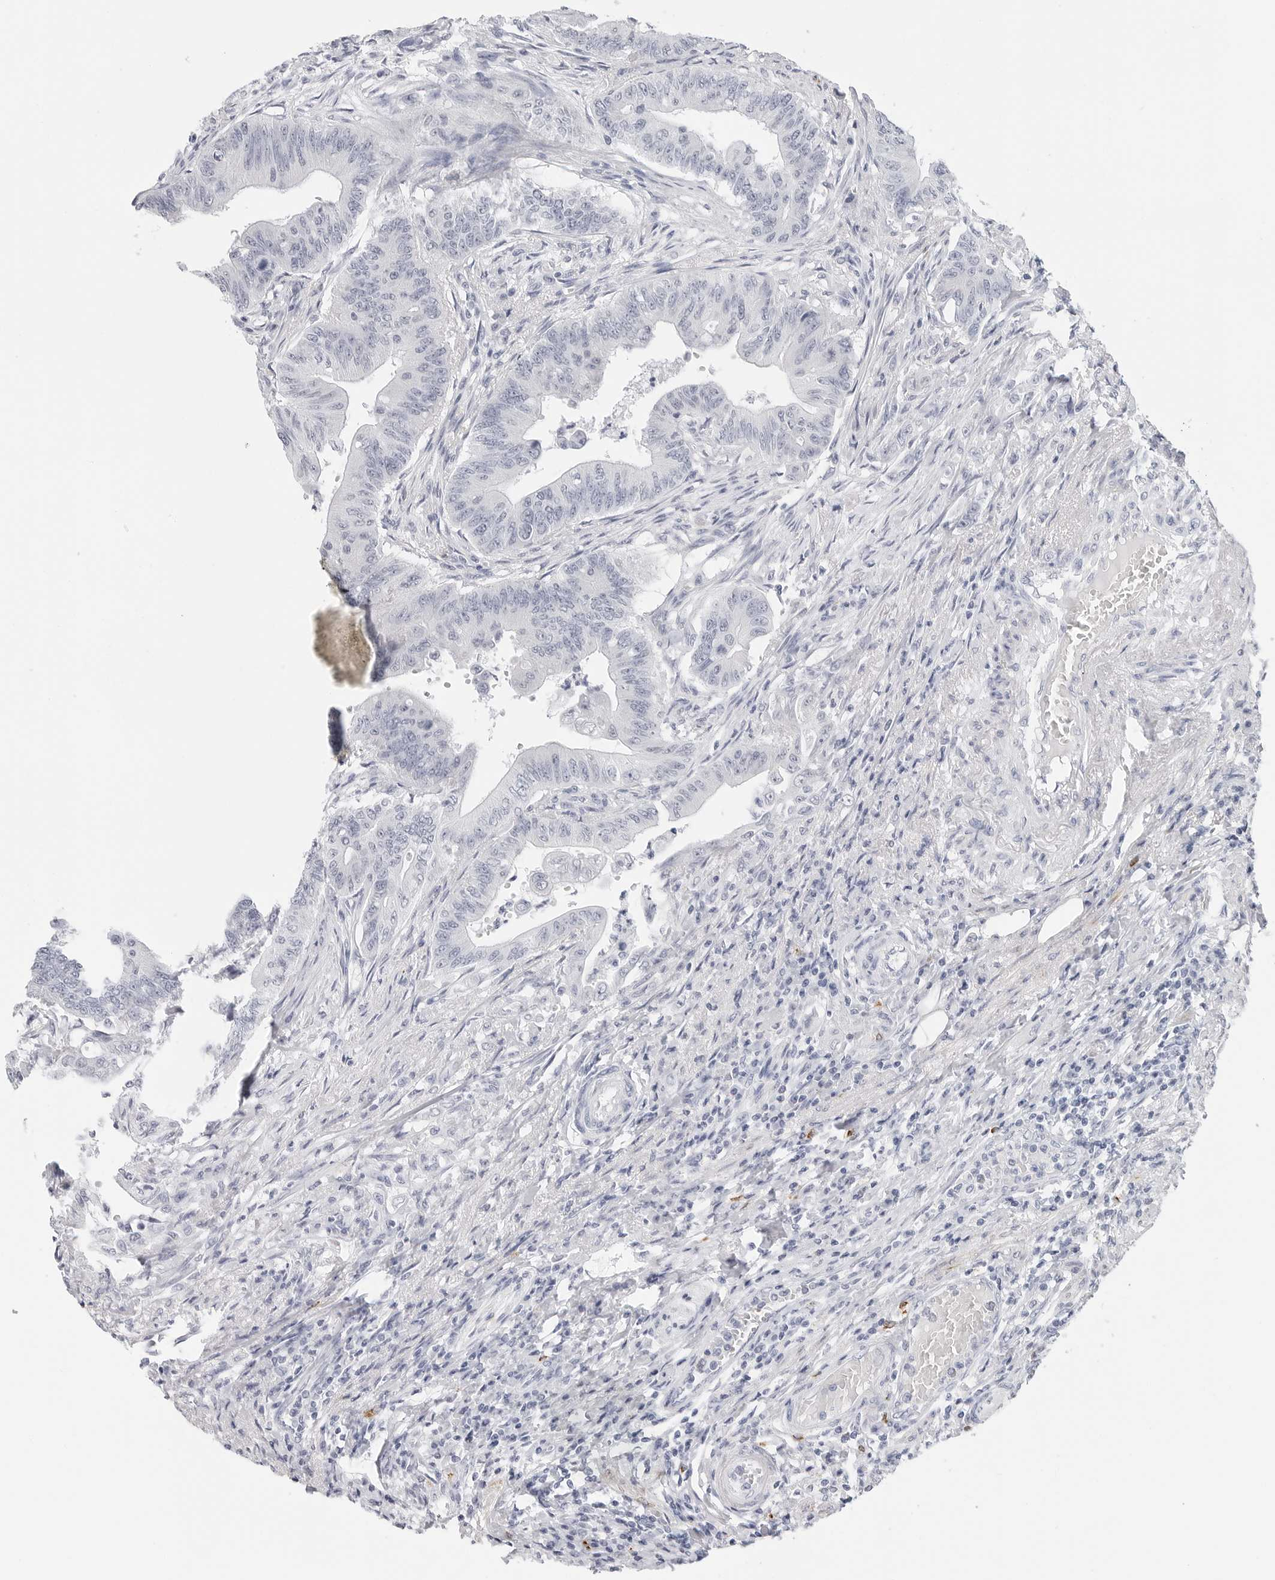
{"staining": {"intensity": "negative", "quantity": "none", "location": "none"}, "tissue": "colorectal cancer", "cell_type": "Tumor cells", "image_type": "cancer", "snomed": [{"axis": "morphology", "description": "Adenoma, NOS"}, {"axis": "morphology", "description": "Adenocarcinoma, NOS"}, {"axis": "topography", "description": "Colon"}], "caption": "A high-resolution photomicrograph shows immunohistochemistry staining of colorectal cancer (adenoma), which exhibits no significant staining in tumor cells. The staining was performed using DAB (3,3'-diaminobenzidine) to visualize the protein expression in brown, while the nuclei were stained in blue with hematoxylin (Magnification: 20x).", "gene": "HSPB7", "patient": {"sex": "male", "age": 79}}